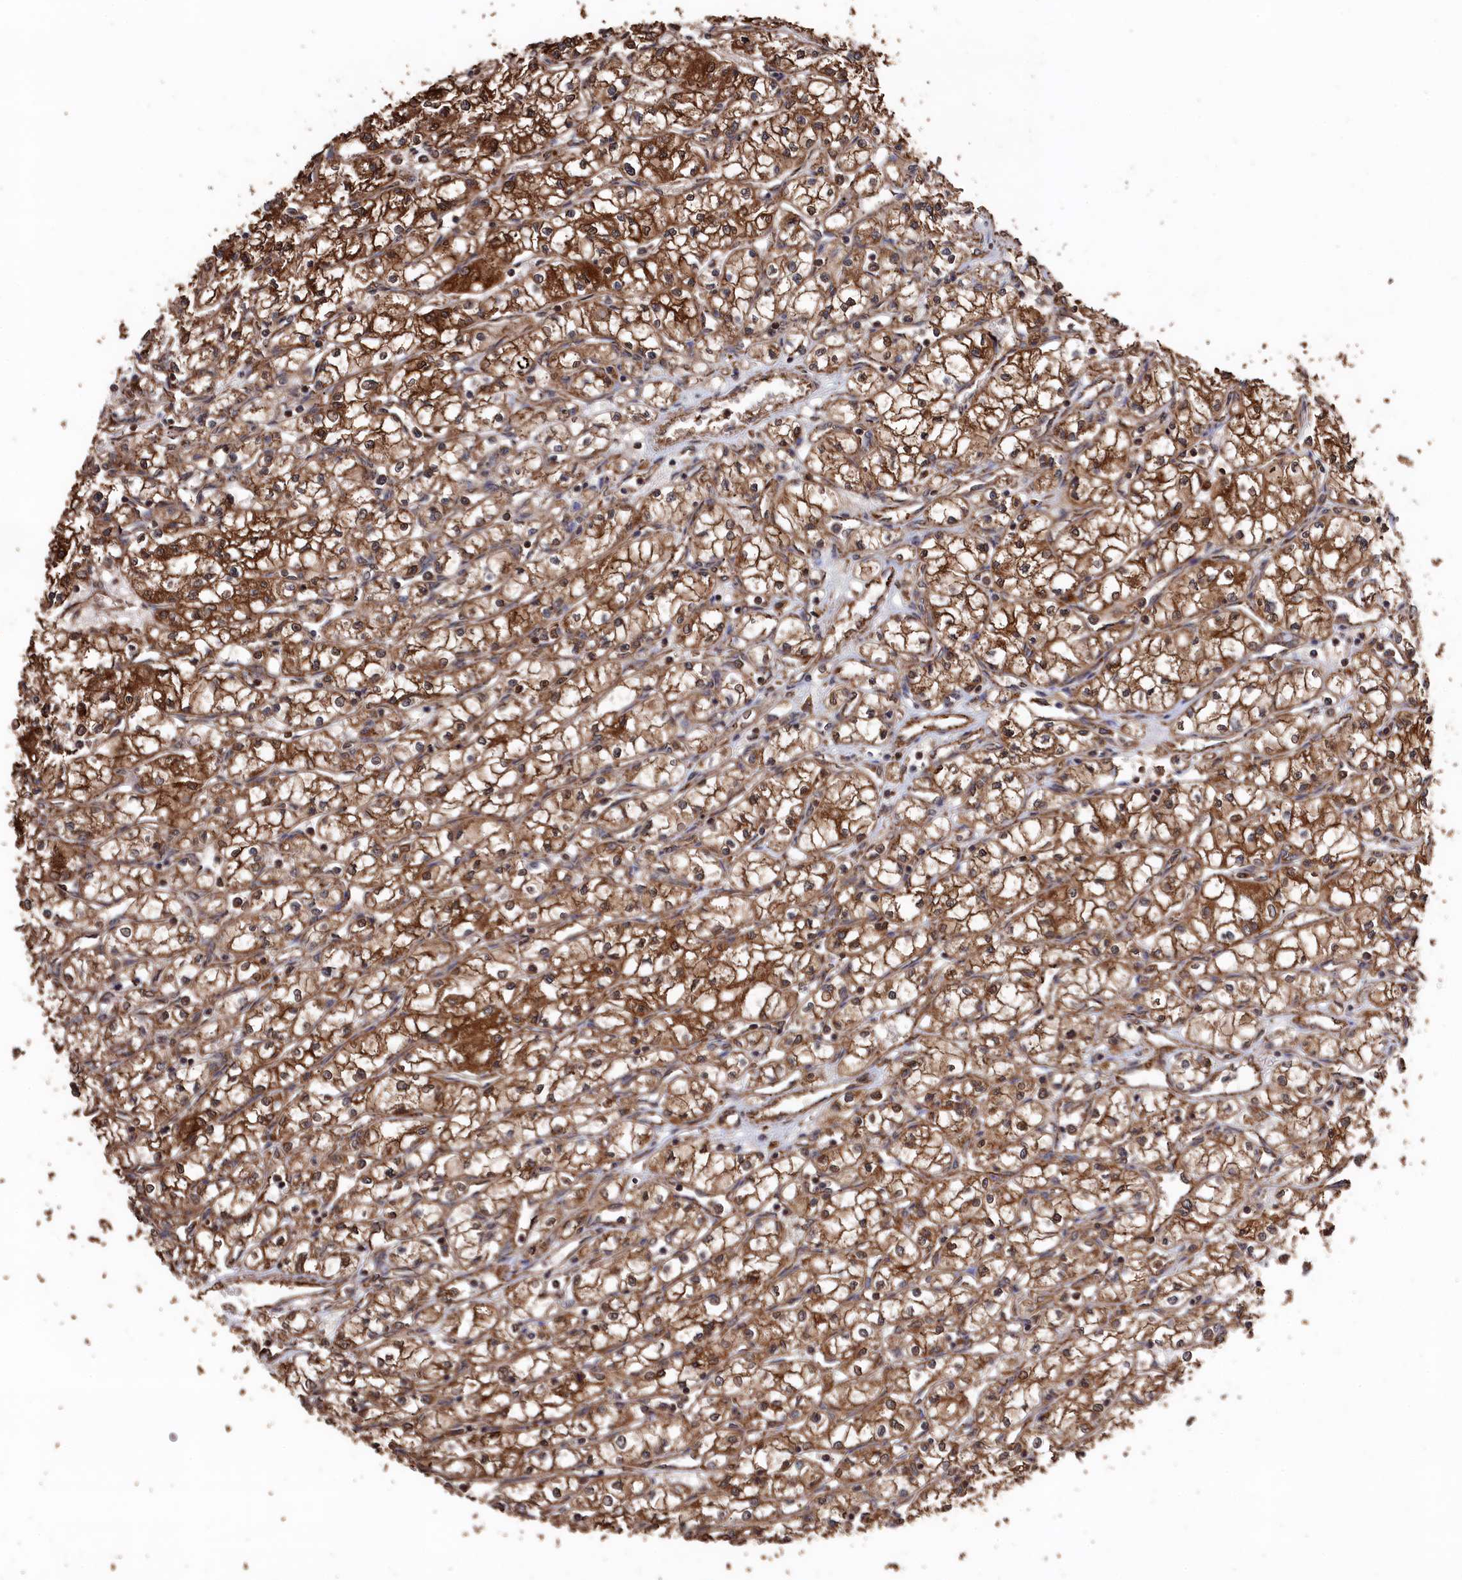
{"staining": {"intensity": "strong", "quantity": ">75%", "location": "cytoplasmic/membranous"}, "tissue": "renal cancer", "cell_type": "Tumor cells", "image_type": "cancer", "snomed": [{"axis": "morphology", "description": "Adenocarcinoma, NOS"}, {"axis": "topography", "description": "Kidney"}], "caption": "Human adenocarcinoma (renal) stained with a brown dye displays strong cytoplasmic/membranous positive staining in about >75% of tumor cells.", "gene": "SNX33", "patient": {"sex": "male", "age": 59}}